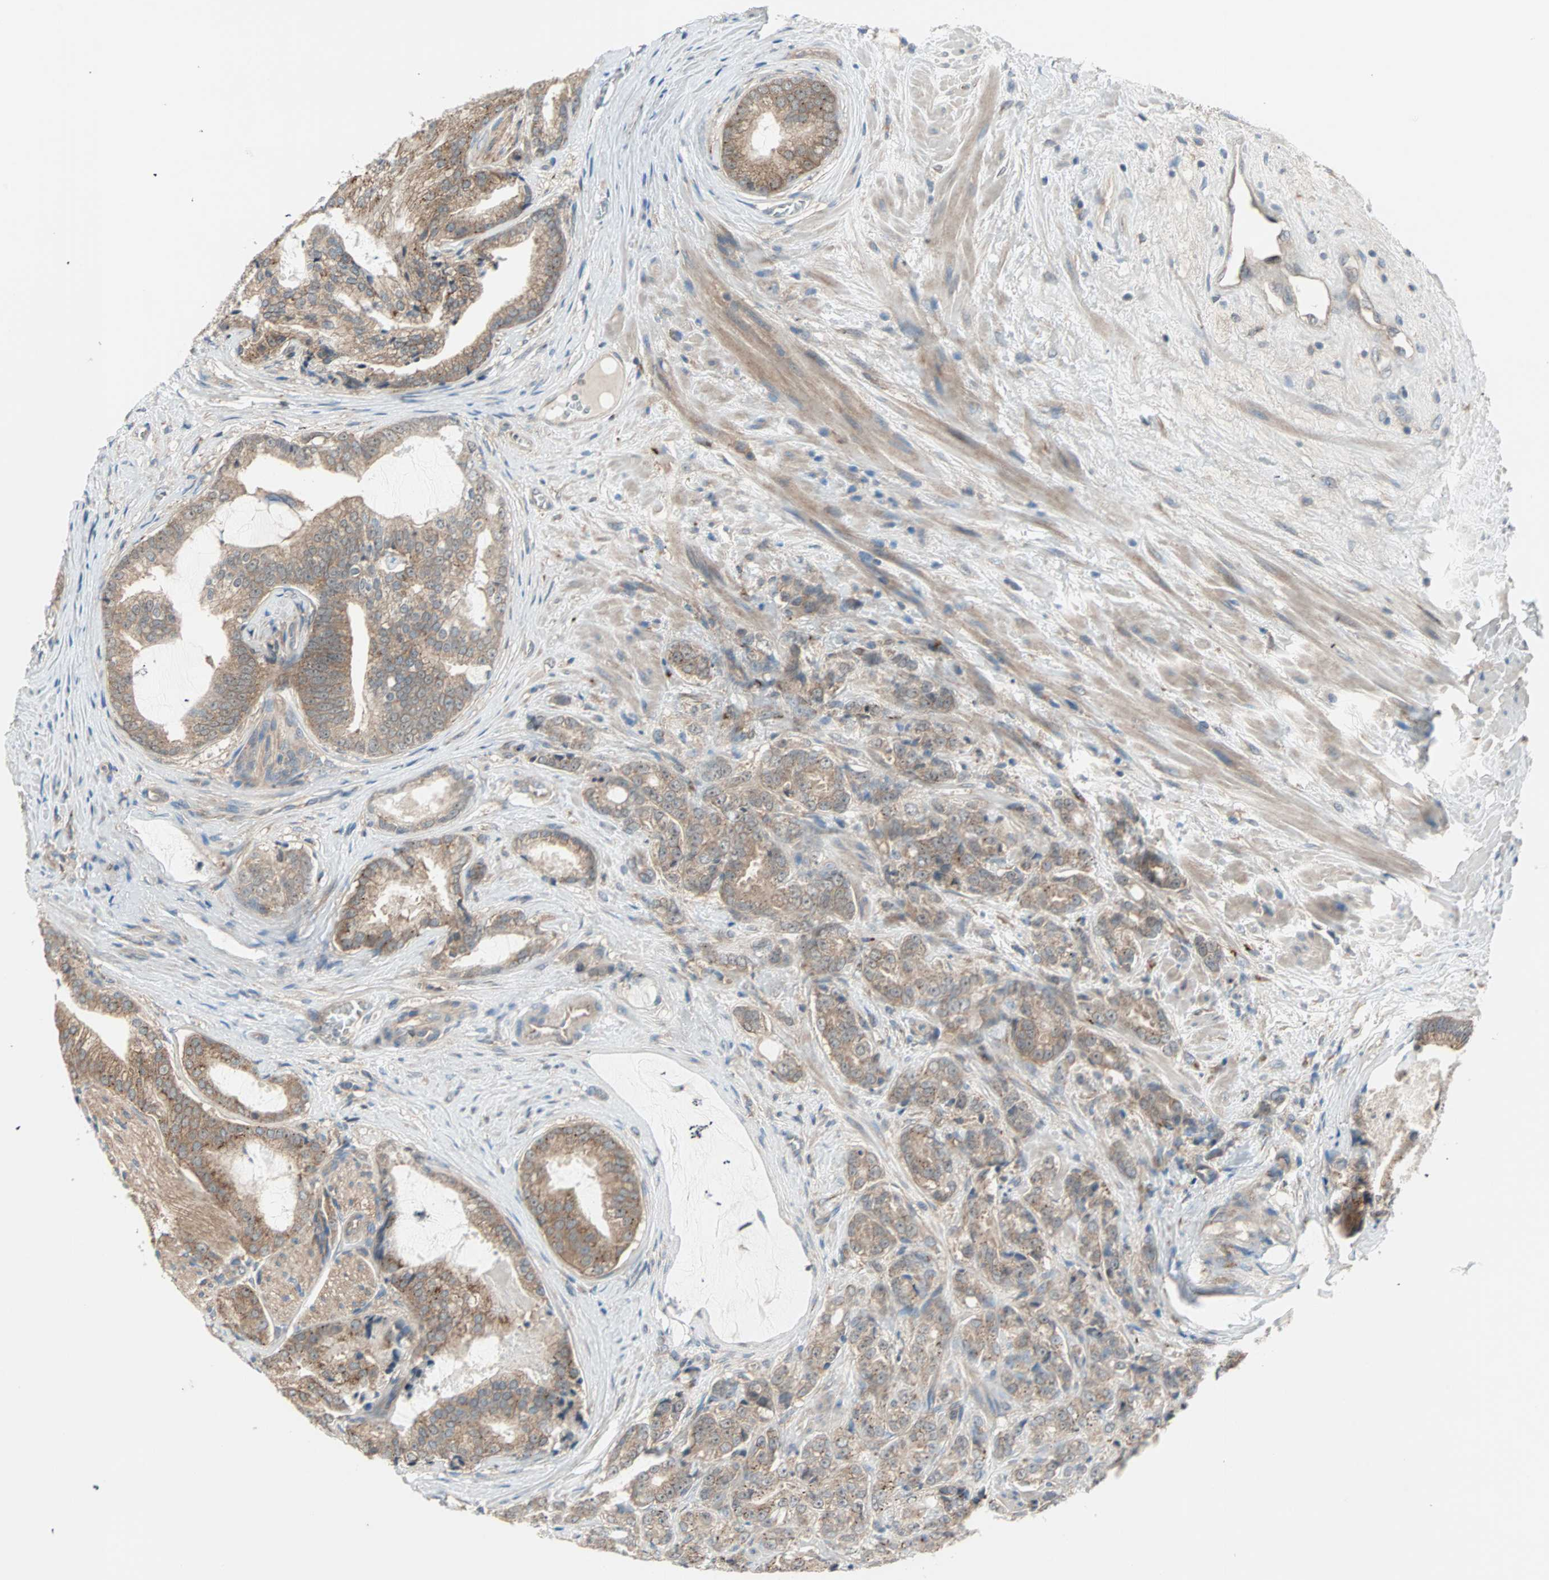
{"staining": {"intensity": "moderate", "quantity": ">75%", "location": "cytoplasmic/membranous"}, "tissue": "prostate cancer", "cell_type": "Tumor cells", "image_type": "cancer", "snomed": [{"axis": "morphology", "description": "Adenocarcinoma, Low grade"}, {"axis": "topography", "description": "Prostate"}], "caption": "Tumor cells show medium levels of moderate cytoplasmic/membranous positivity in about >75% of cells in human adenocarcinoma (low-grade) (prostate).", "gene": "PDE8A", "patient": {"sex": "male", "age": 58}}